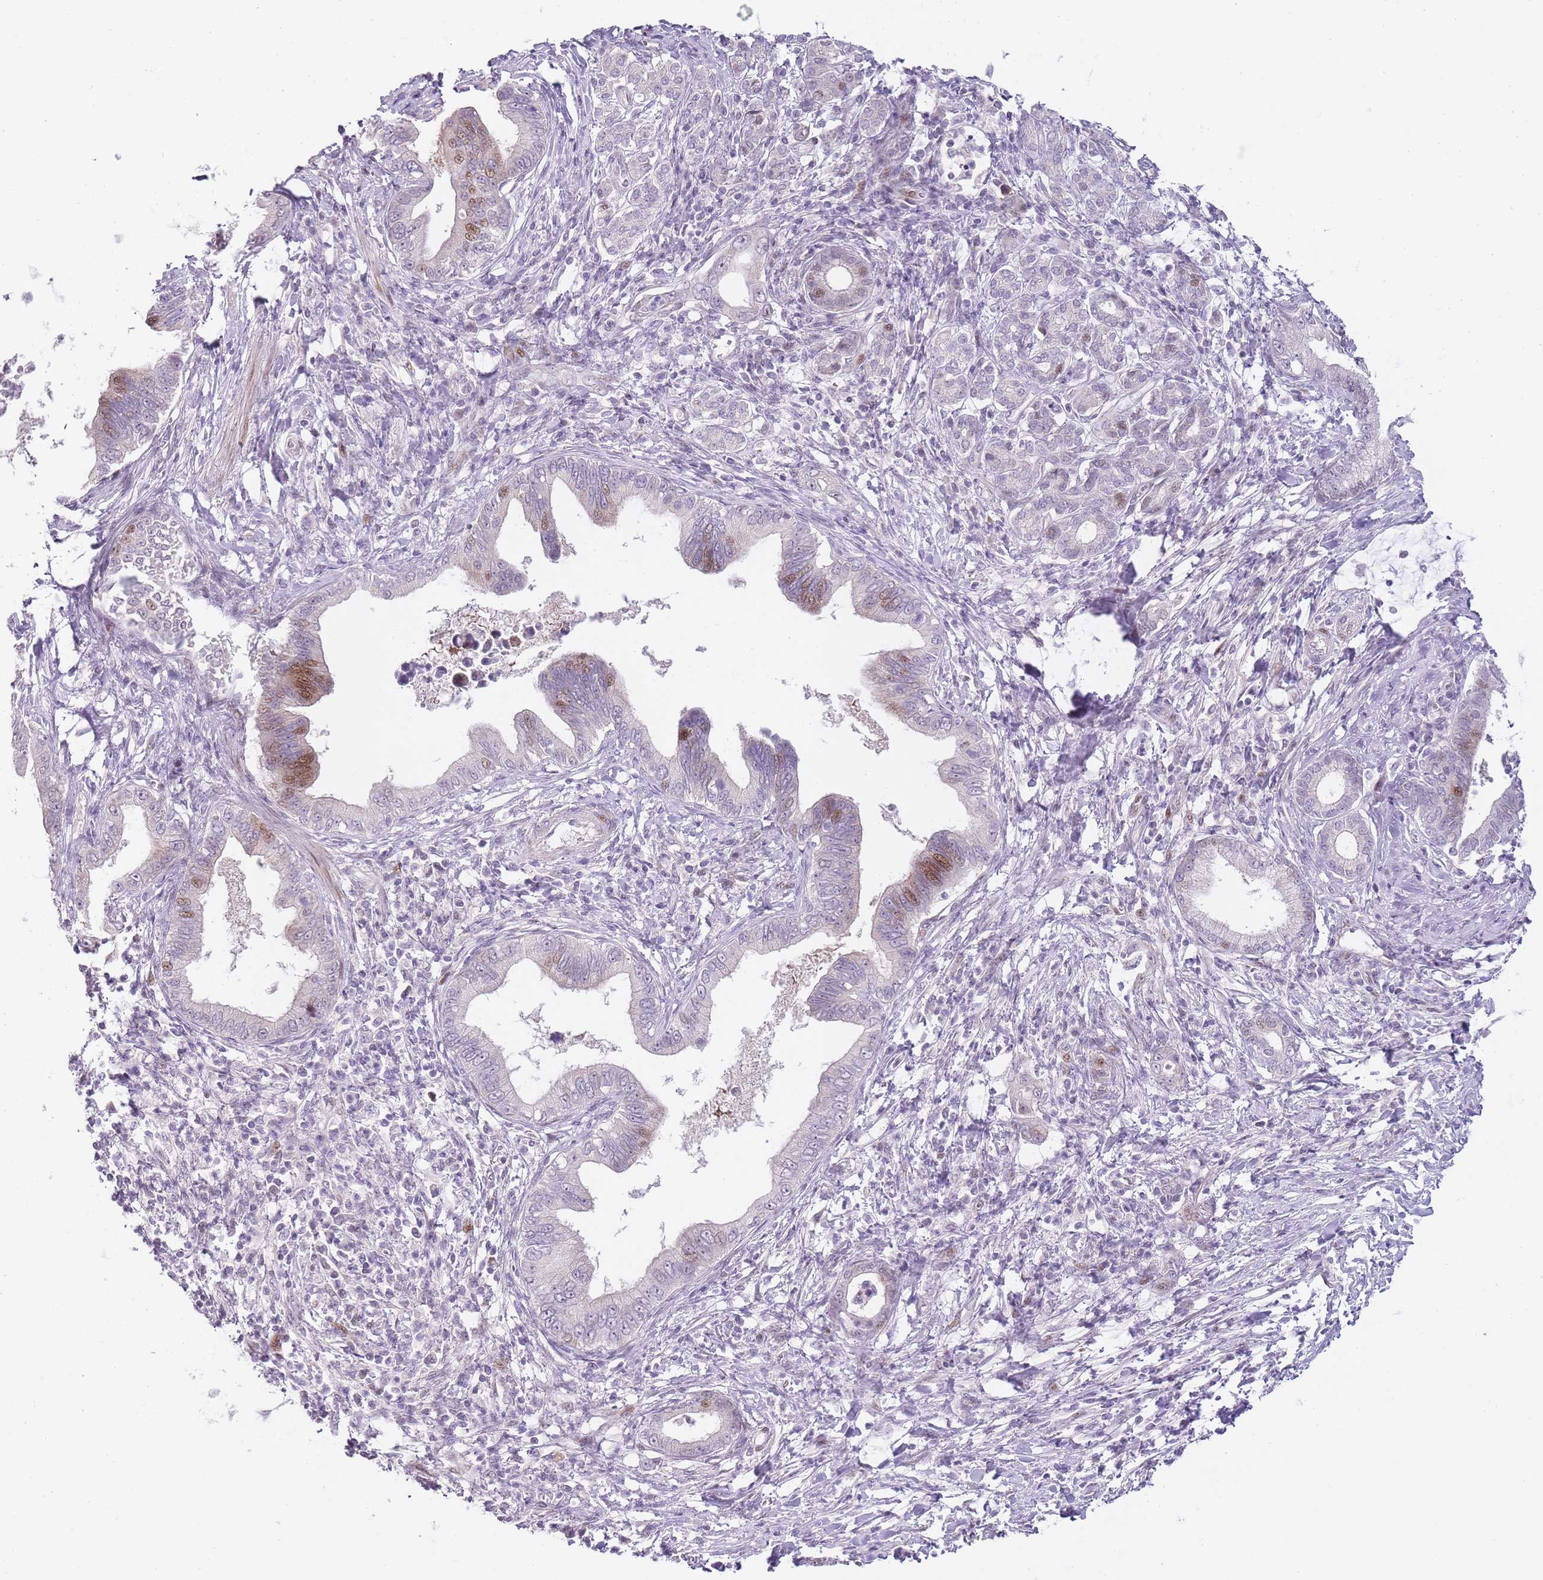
{"staining": {"intensity": "moderate", "quantity": "<25%", "location": "nuclear"}, "tissue": "pancreatic cancer", "cell_type": "Tumor cells", "image_type": "cancer", "snomed": [{"axis": "morphology", "description": "Normal tissue, NOS"}, {"axis": "morphology", "description": "Adenocarcinoma, NOS"}, {"axis": "topography", "description": "Pancreas"}], "caption": "Moderate nuclear staining is seen in about <25% of tumor cells in pancreatic adenocarcinoma. Nuclei are stained in blue.", "gene": "OGG1", "patient": {"sex": "female", "age": 55}}